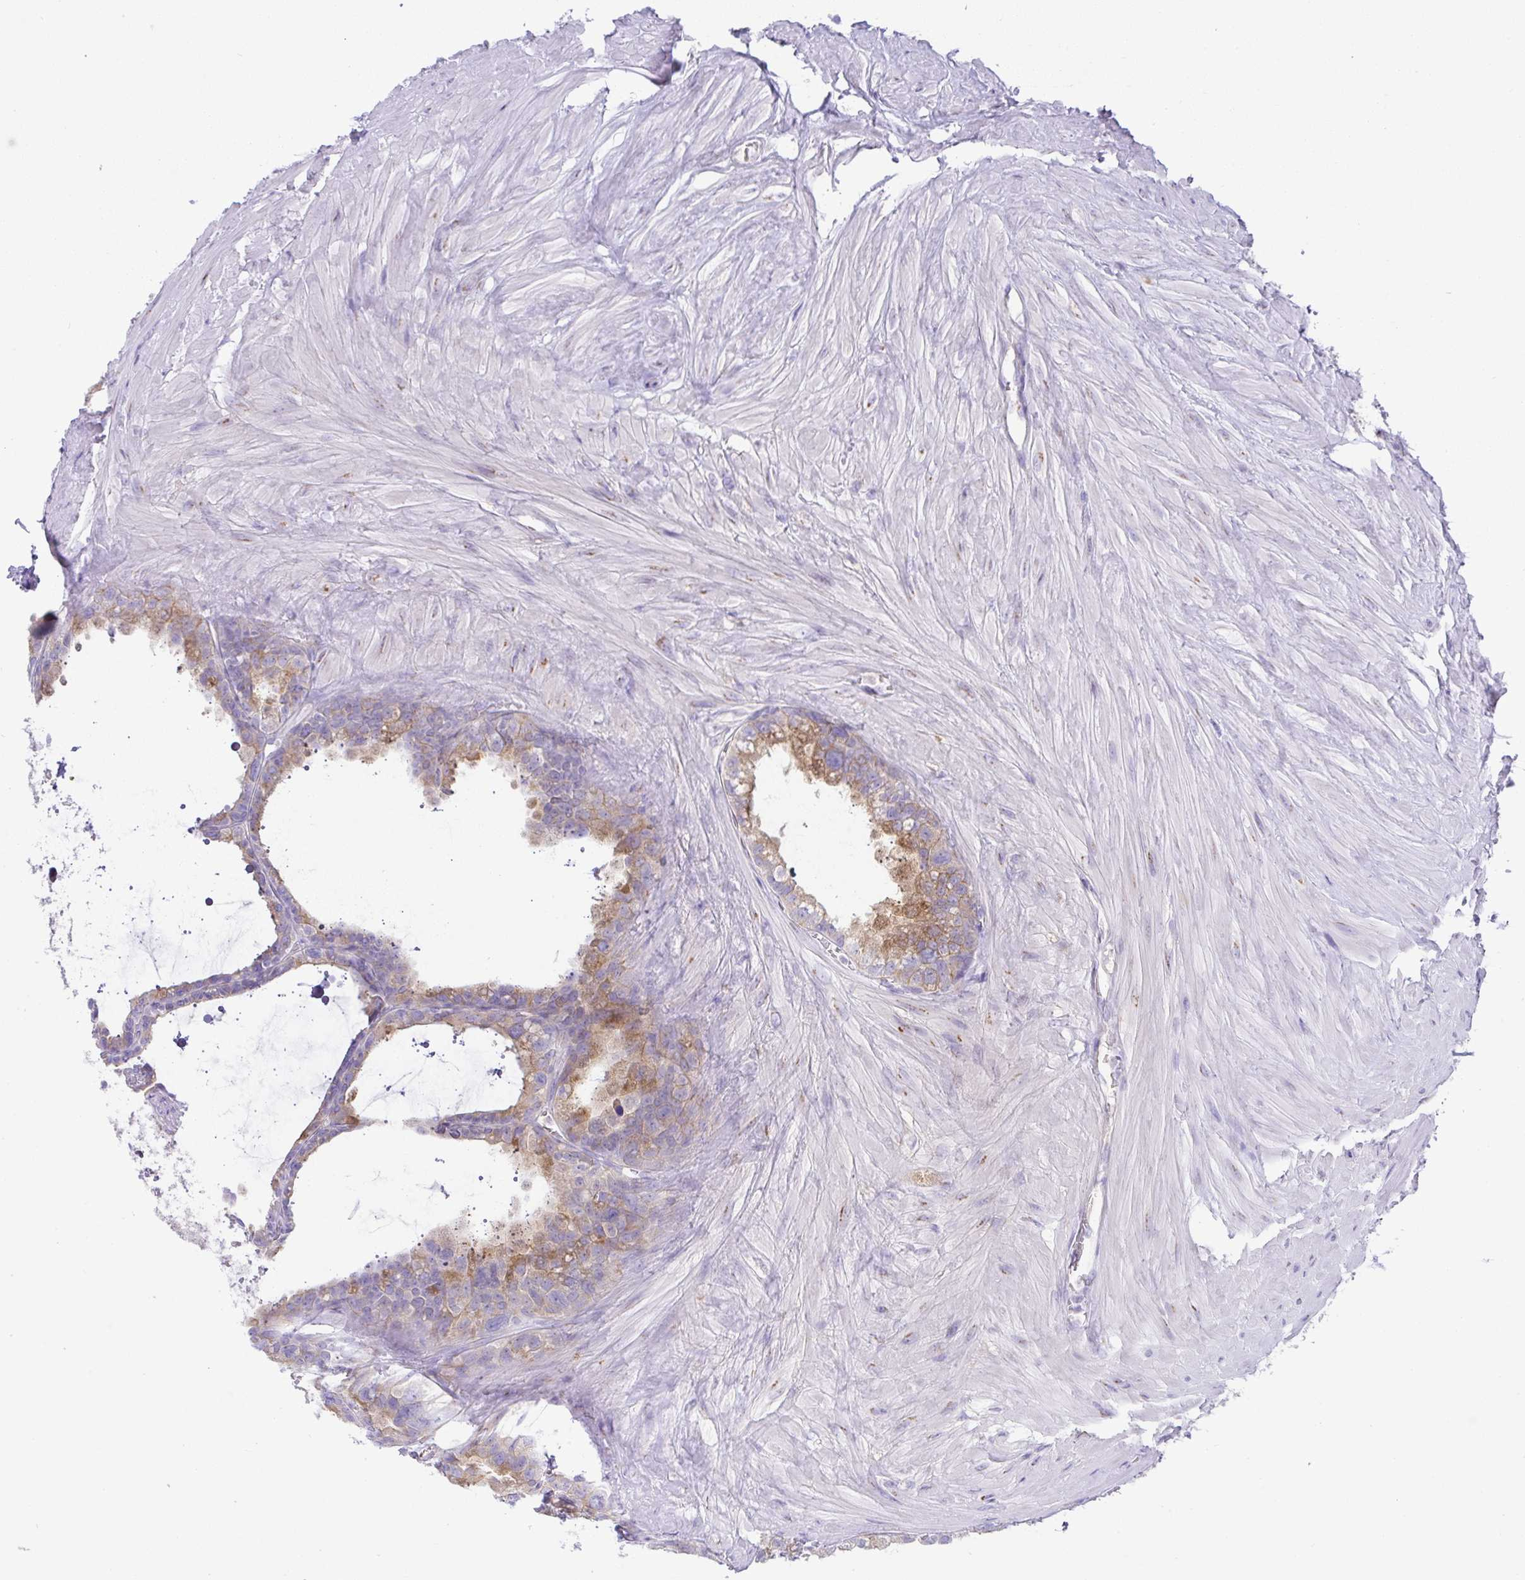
{"staining": {"intensity": "moderate", "quantity": "25%-75%", "location": "cytoplasmic/membranous"}, "tissue": "seminal vesicle", "cell_type": "Glandular cells", "image_type": "normal", "snomed": [{"axis": "morphology", "description": "Normal tissue, NOS"}, {"axis": "topography", "description": "Seminal veicle"}, {"axis": "topography", "description": "Peripheral nerve tissue"}], "caption": "A photomicrograph of seminal vesicle stained for a protein exhibits moderate cytoplasmic/membranous brown staining in glandular cells. Immunohistochemistry (ihc) stains the protein of interest in brown and the nuclei are stained blue.", "gene": "FAM177A1", "patient": {"sex": "male", "age": 76}}